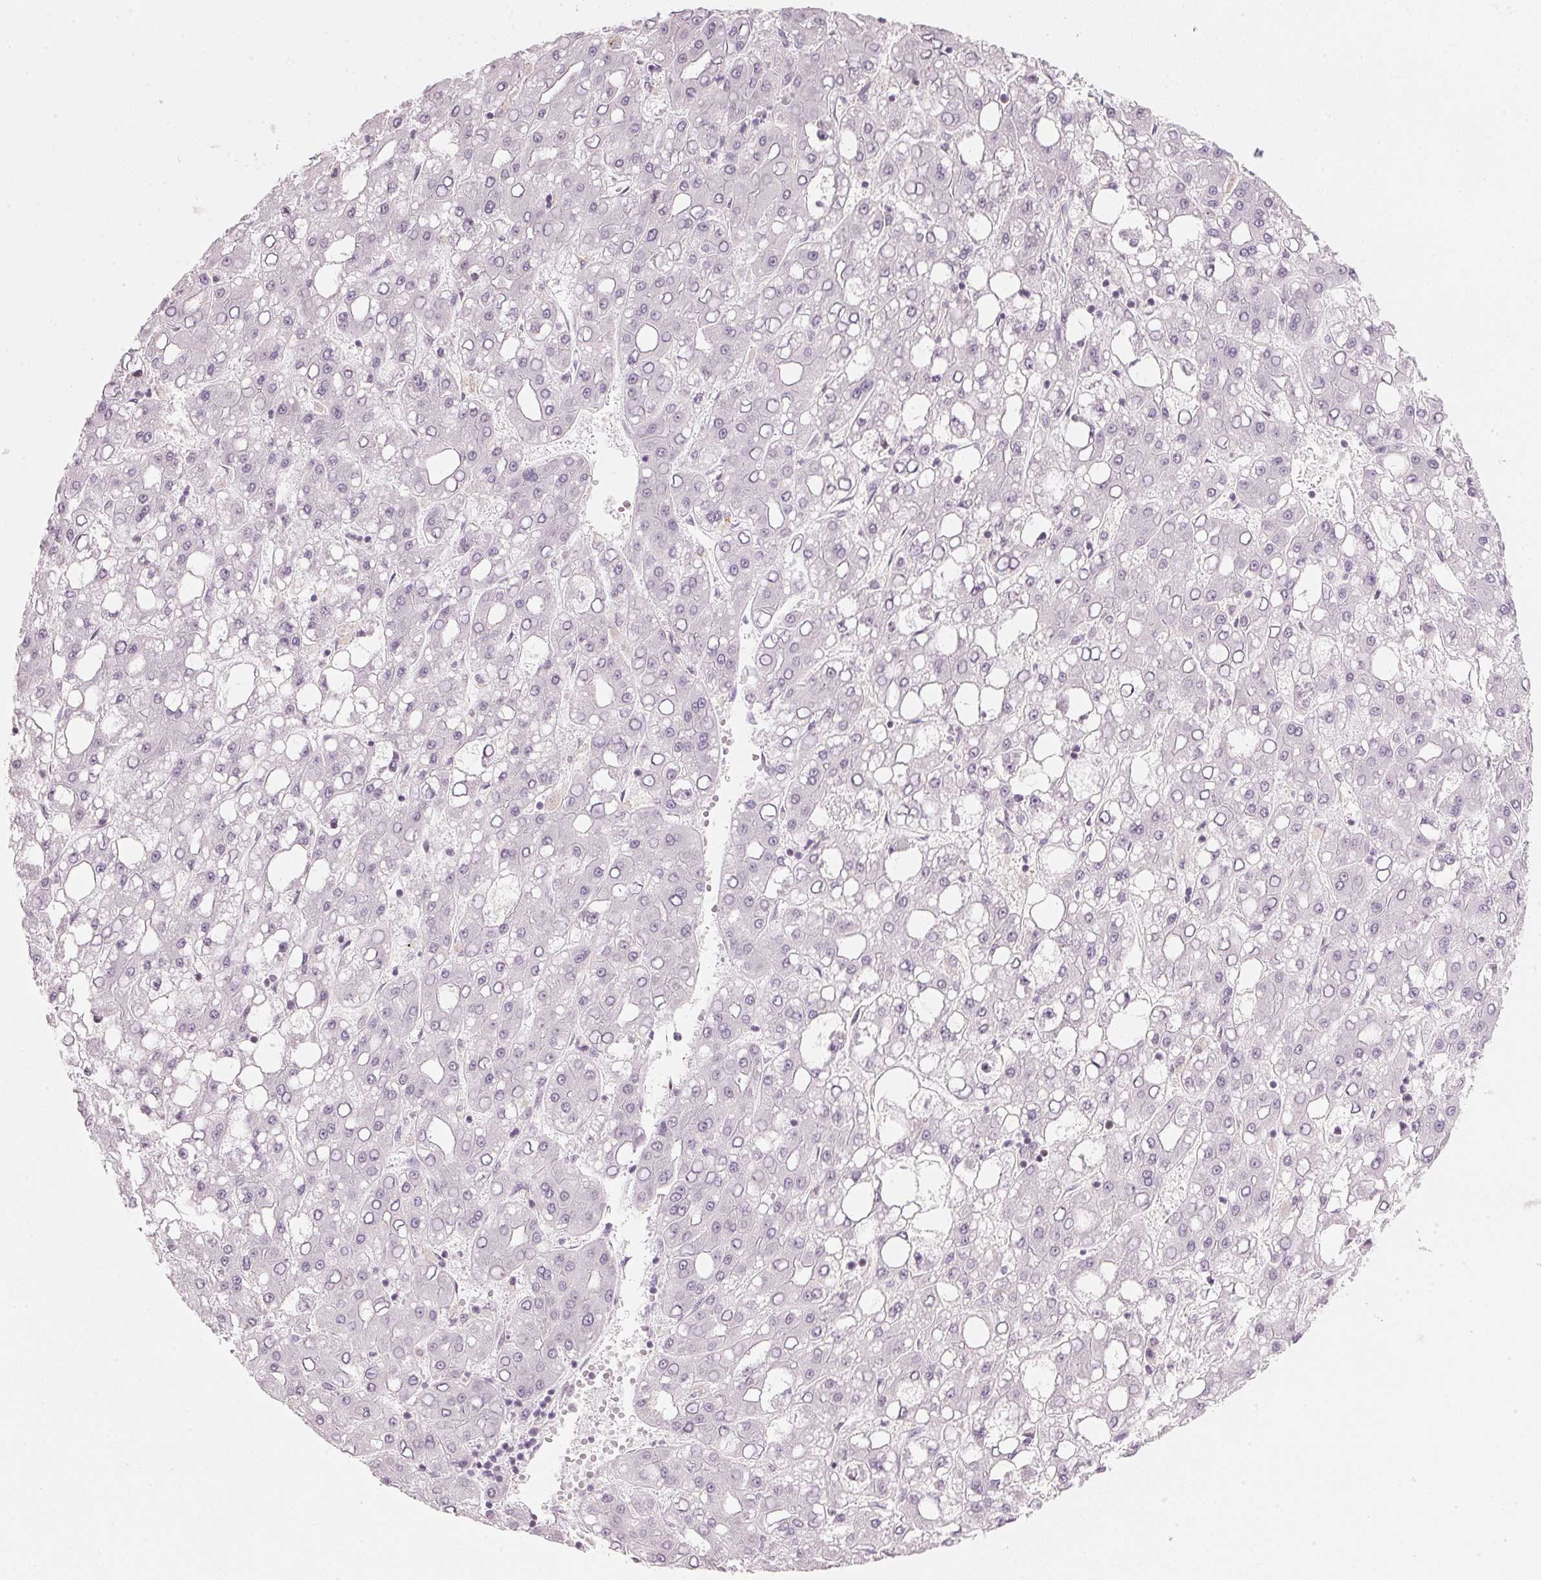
{"staining": {"intensity": "negative", "quantity": "none", "location": "none"}, "tissue": "liver cancer", "cell_type": "Tumor cells", "image_type": "cancer", "snomed": [{"axis": "morphology", "description": "Carcinoma, Hepatocellular, NOS"}, {"axis": "topography", "description": "Liver"}], "caption": "A high-resolution histopathology image shows immunohistochemistry (IHC) staining of liver cancer, which reveals no significant staining in tumor cells. (DAB IHC visualized using brightfield microscopy, high magnification).", "gene": "SFRP4", "patient": {"sex": "male", "age": 65}}